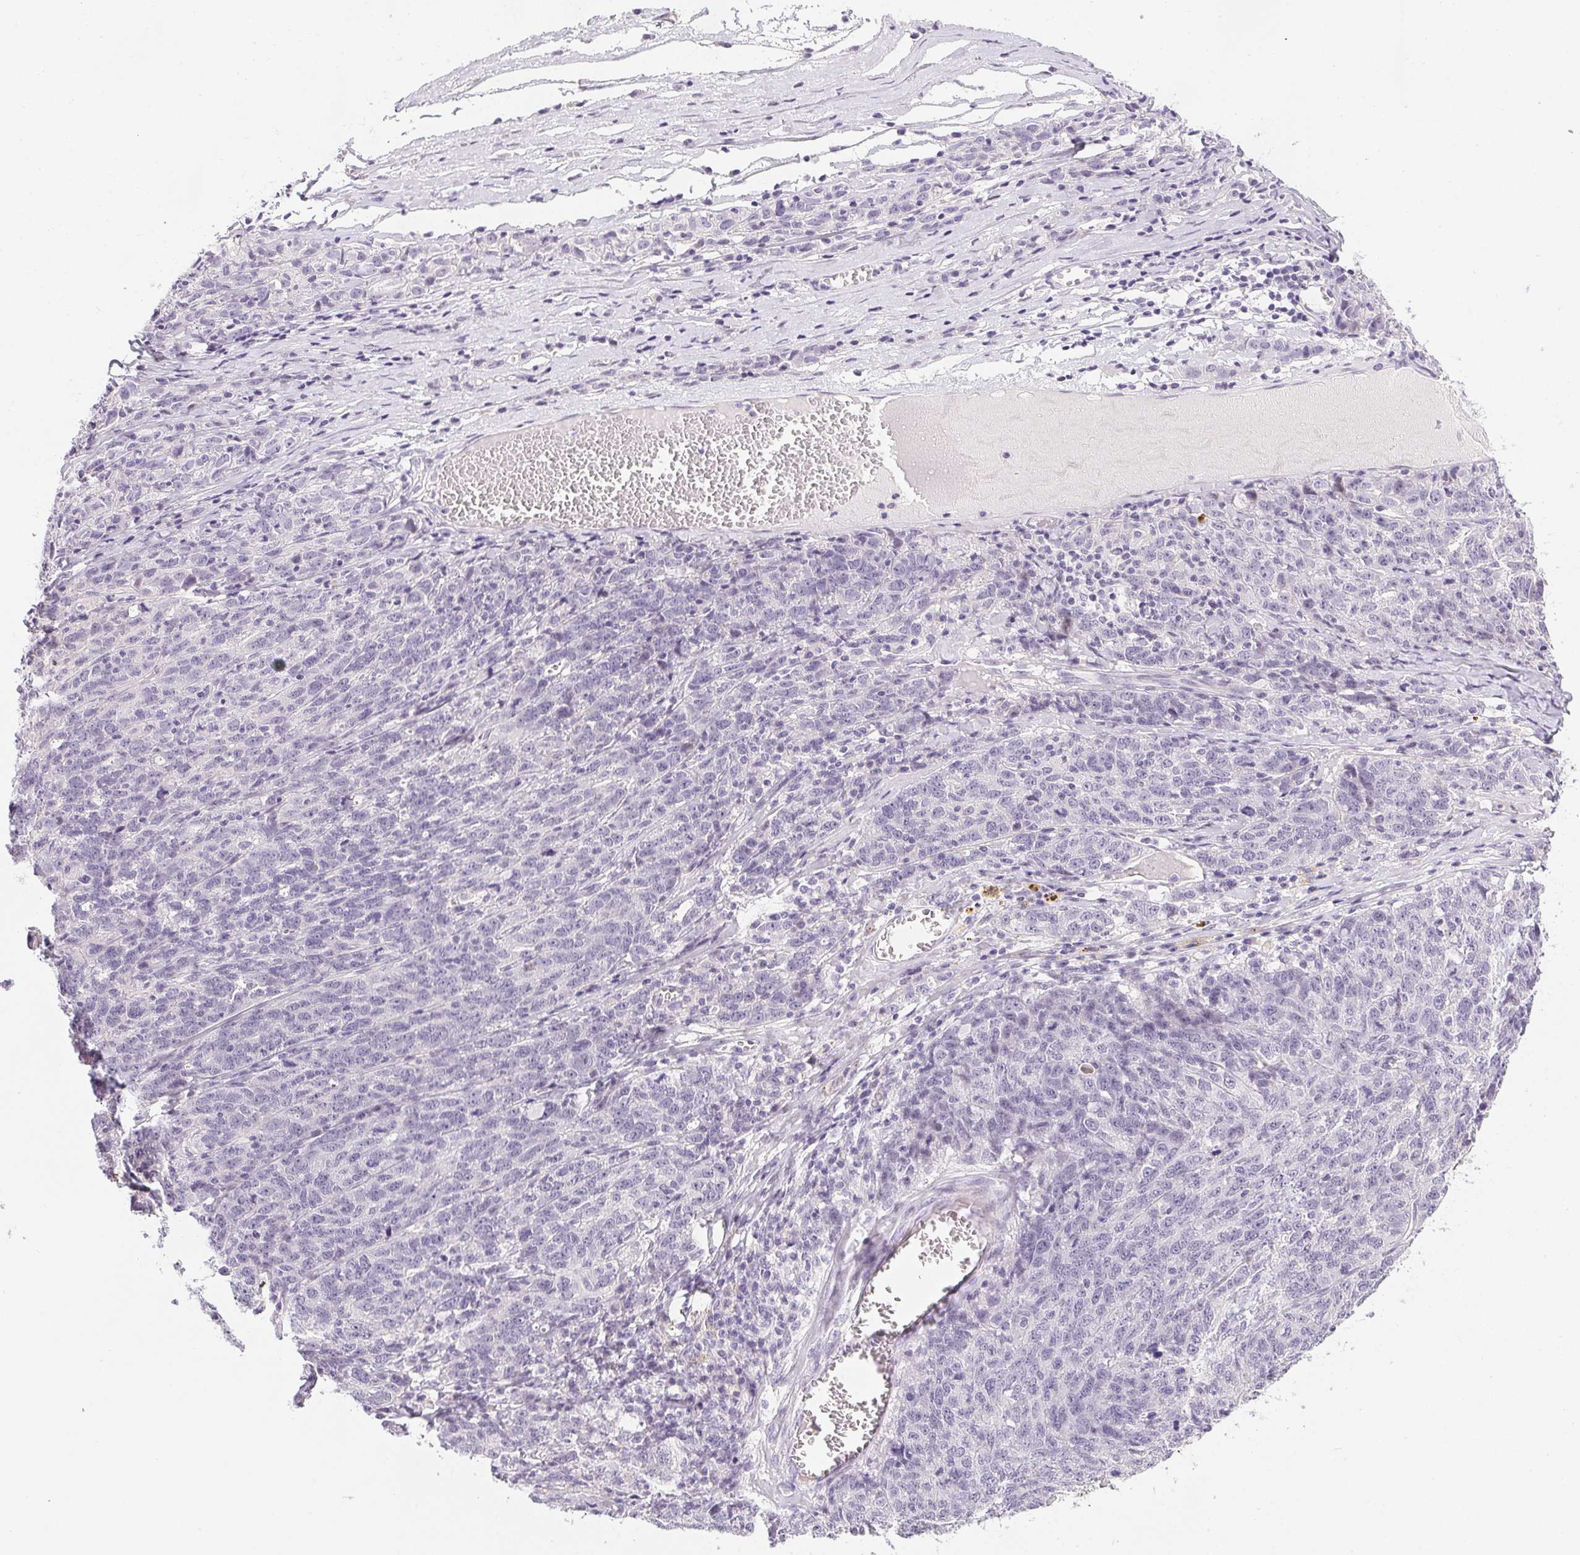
{"staining": {"intensity": "negative", "quantity": "none", "location": "none"}, "tissue": "ovarian cancer", "cell_type": "Tumor cells", "image_type": "cancer", "snomed": [{"axis": "morphology", "description": "Cystadenocarcinoma, serous, NOS"}, {"axis": "topography", "description": "Ovary"}], "caption": "Tumor cells are negative for protein expression in human ovarian cancer.", "gene": "GSDMC", "patient": {"sex": "female", "age": 71}}